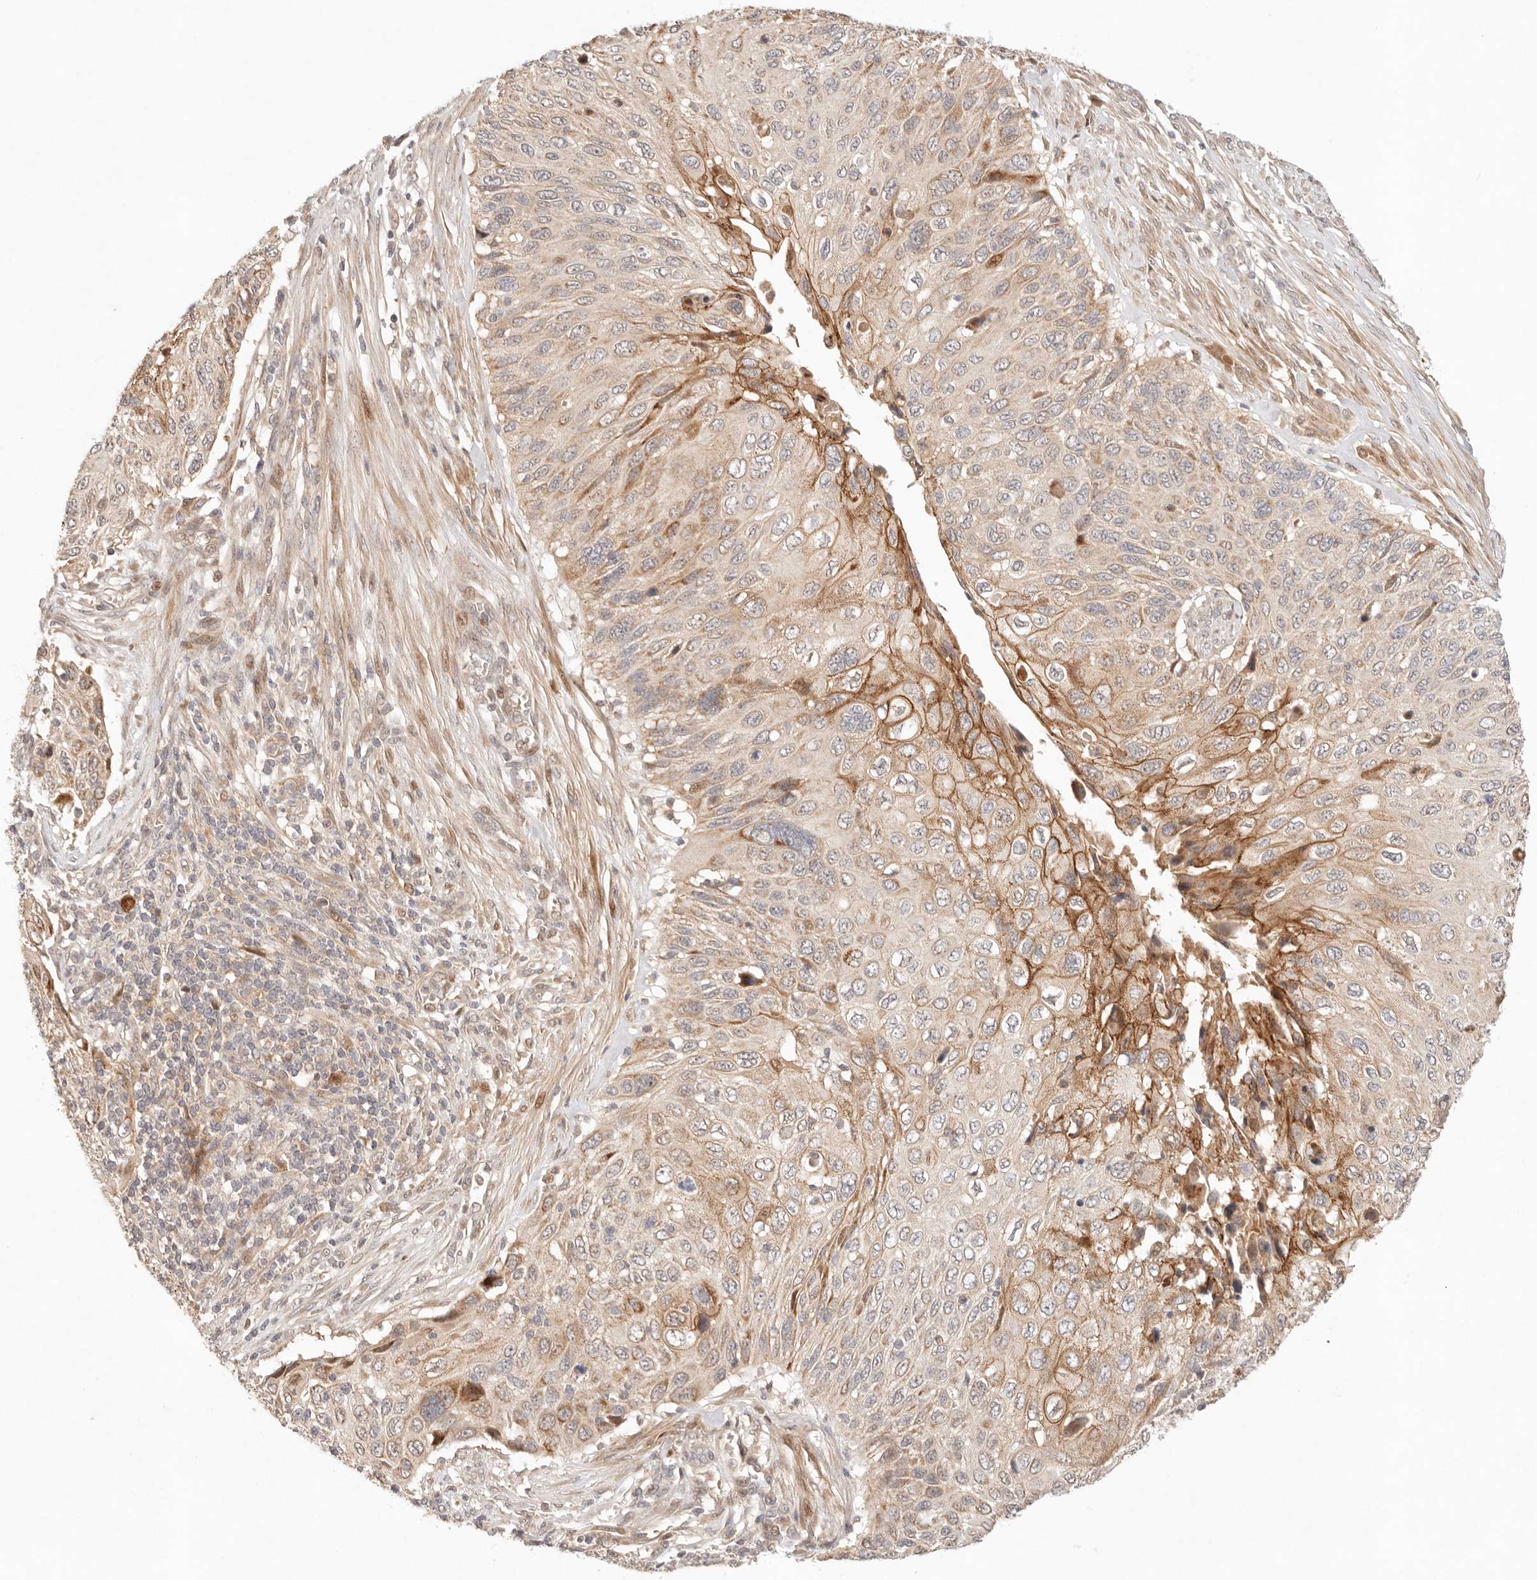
{"staining": {"intensity": "moderate", "quantity": "25%-75%", "location": "cytoplasmic/membranous"}, "tissue": "cervical cancer", "cell_type": "Tumor cells", "image_type": "cancer", "snomed": [{"axis": "morphology", "description": "Squamous cell carcinoma, NOS"}, {"axis": "topography", "description": "Cervix"}], "caption": "Immunohistochemistry (IHC) histopathology image of neoplastic tissue: cervical squamous cell carcinoma stained using IHC reveals medium levels of moderate protein expression localized specifically in the cytoplasmic/membranous of tumor cells, appearing as a cytoplasmic/membranous brown color.", "gene": "PHLDA3", "patient": {"sex": "female", "age": 70}}